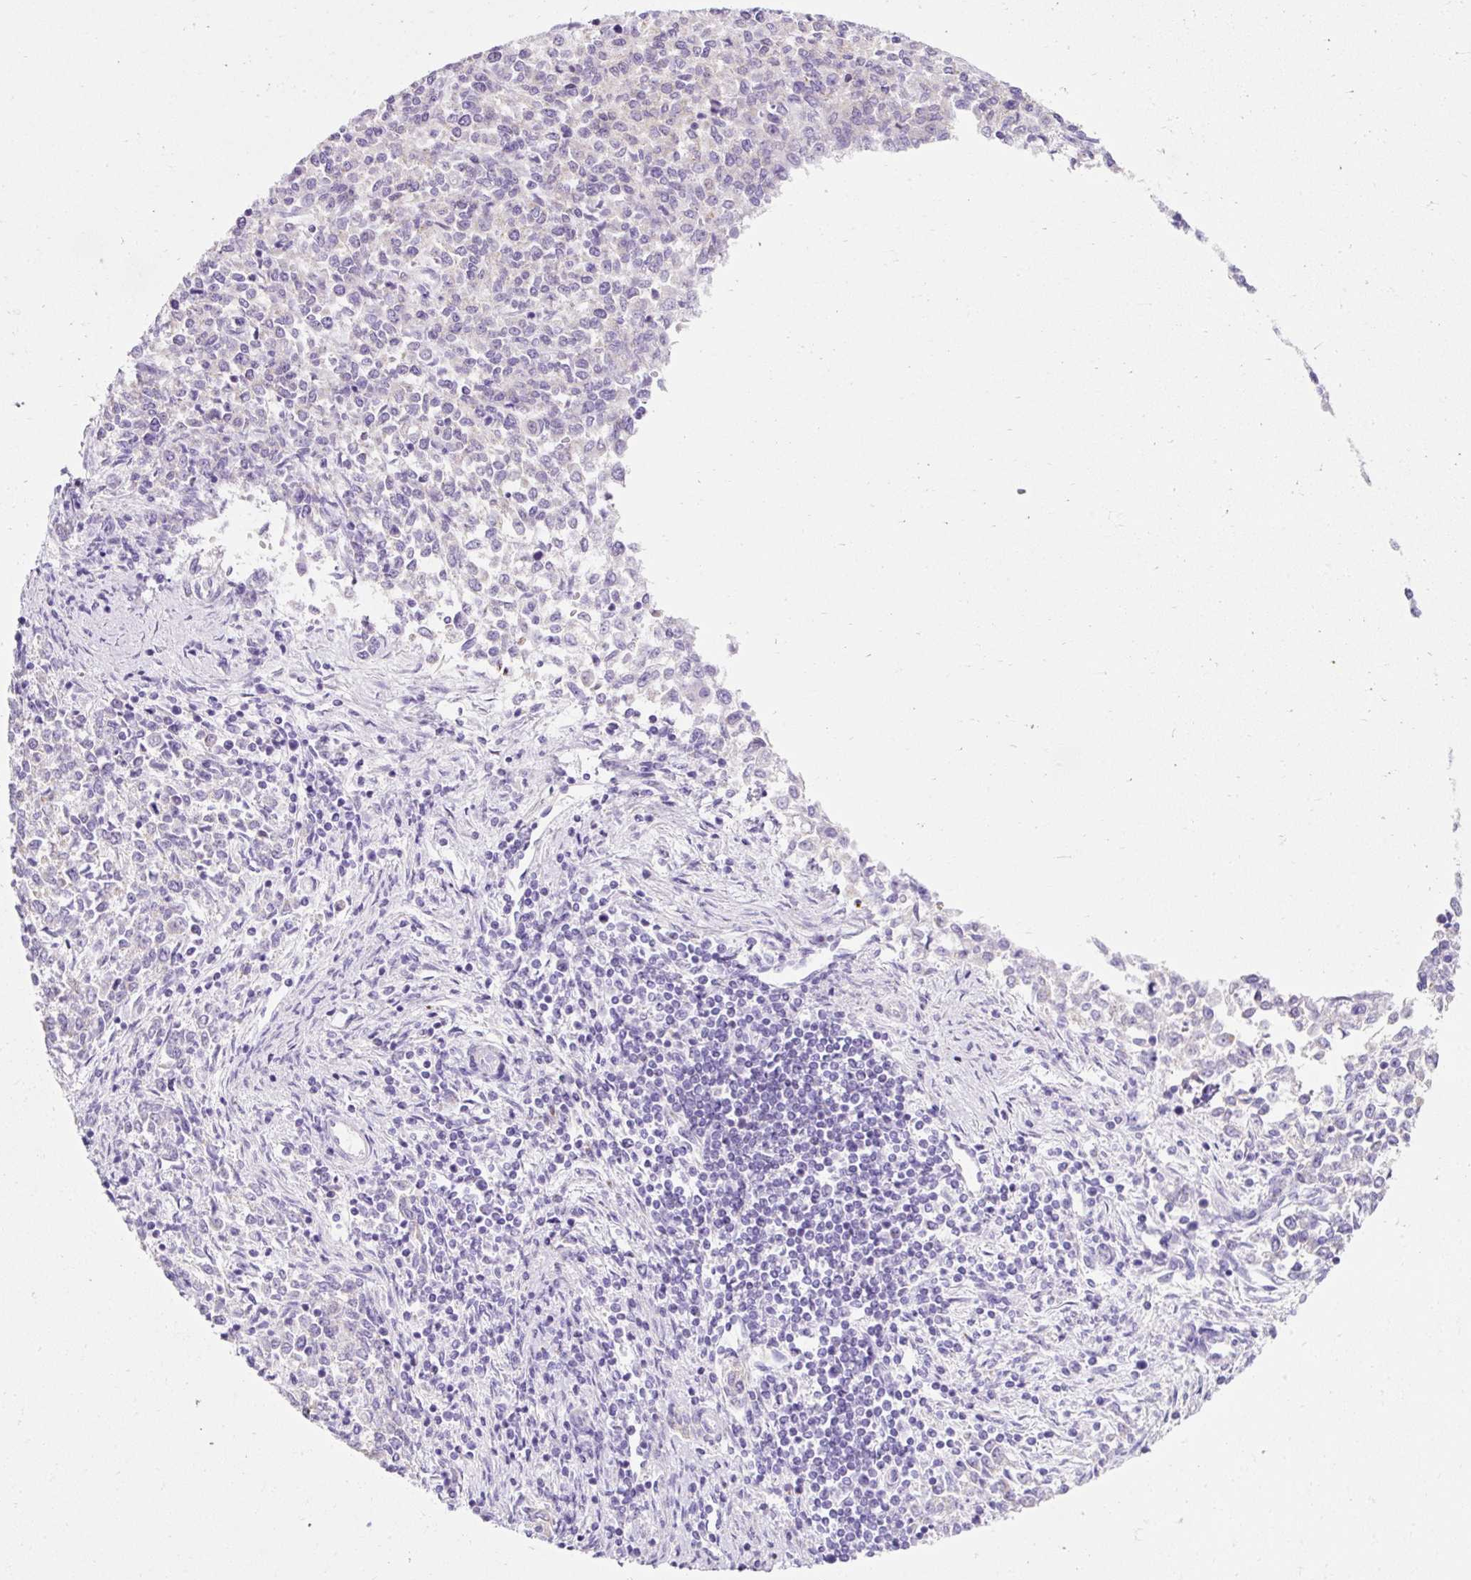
{"staining": {"intensity": "weak", "quantity": "25%-75%", "location": "cytoplasmic/membranous"}, "tissue": "endometrial cancer", "cell_type": "Tumor cells", "image_type": "cancer", "snomed": [{"axis": "morphology", "description": "Adenocarcinoma, NOS"}, {"axis": "topography", "description": "Endometrium"}], "caption": "Immunohistochemical staining of endometrial cancer (adenocarcinoma) reveals low levels of weak cytoplasmic/membranous expression in approximately 25%-75% of tumor cells.", "gene": "PLPP2", "patient": {"sex": "female", "age": 50}}